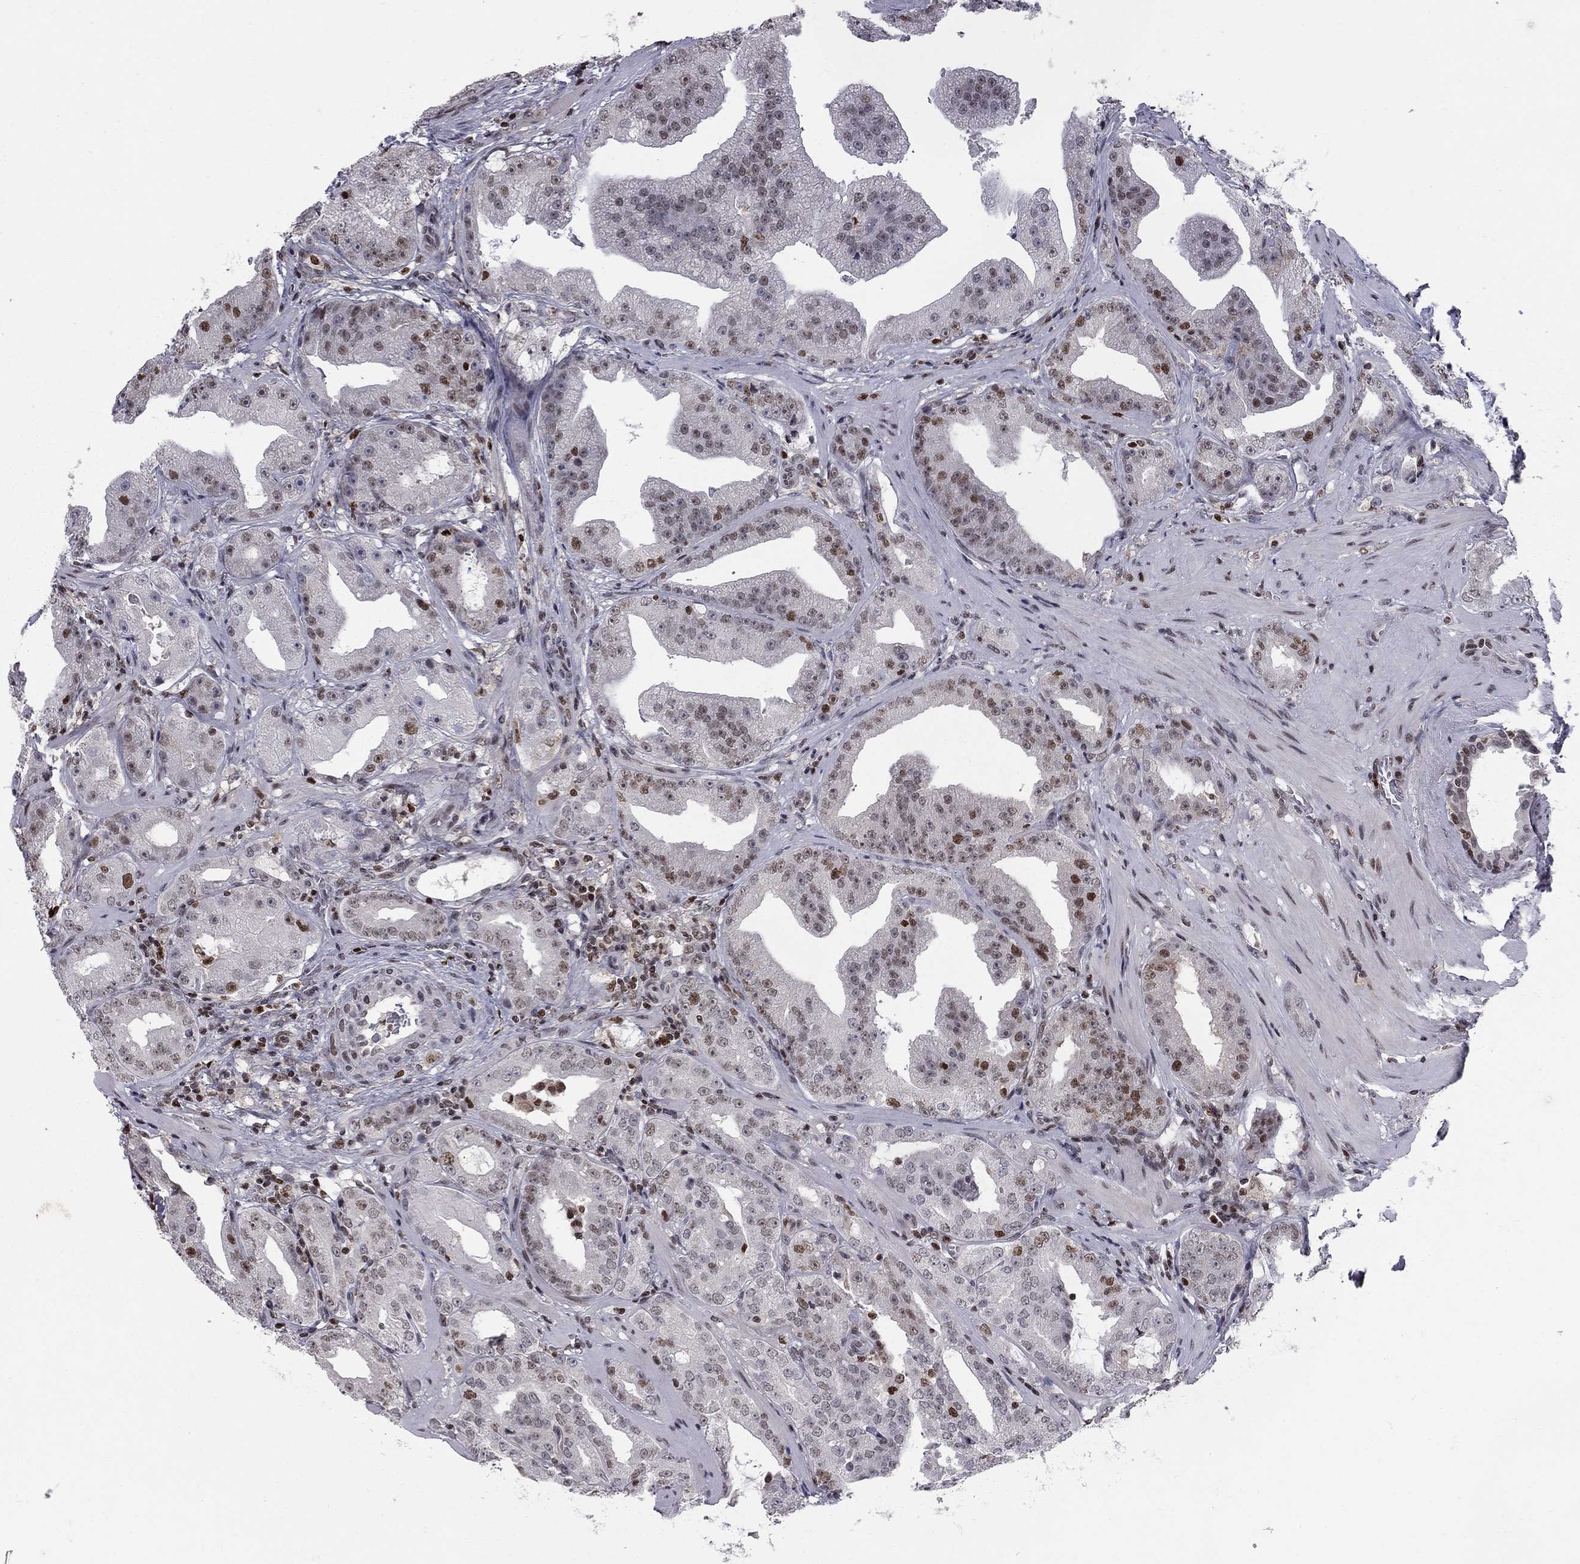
{"staining": {"intensity": "strong", "quantity": "<25%", "location": "nuclear"}, "tissue": "prostate cancer", "cell_type": "Tumor cells", "image_type": "cancer", "snomed": [{"axis": "morphology", "description": "Adenocarcinoma, Low grade"}, {"axis": "topography", "description": "Prostate"}], "caption": "A micrograph showing strong nuclear staining in approximately <25% of tumor cells in prostate cancer, as visualized by brown immunohistochemical staining.", "gene": "RNASEH2C", "patient": {"sex": "male", "age": 62}}